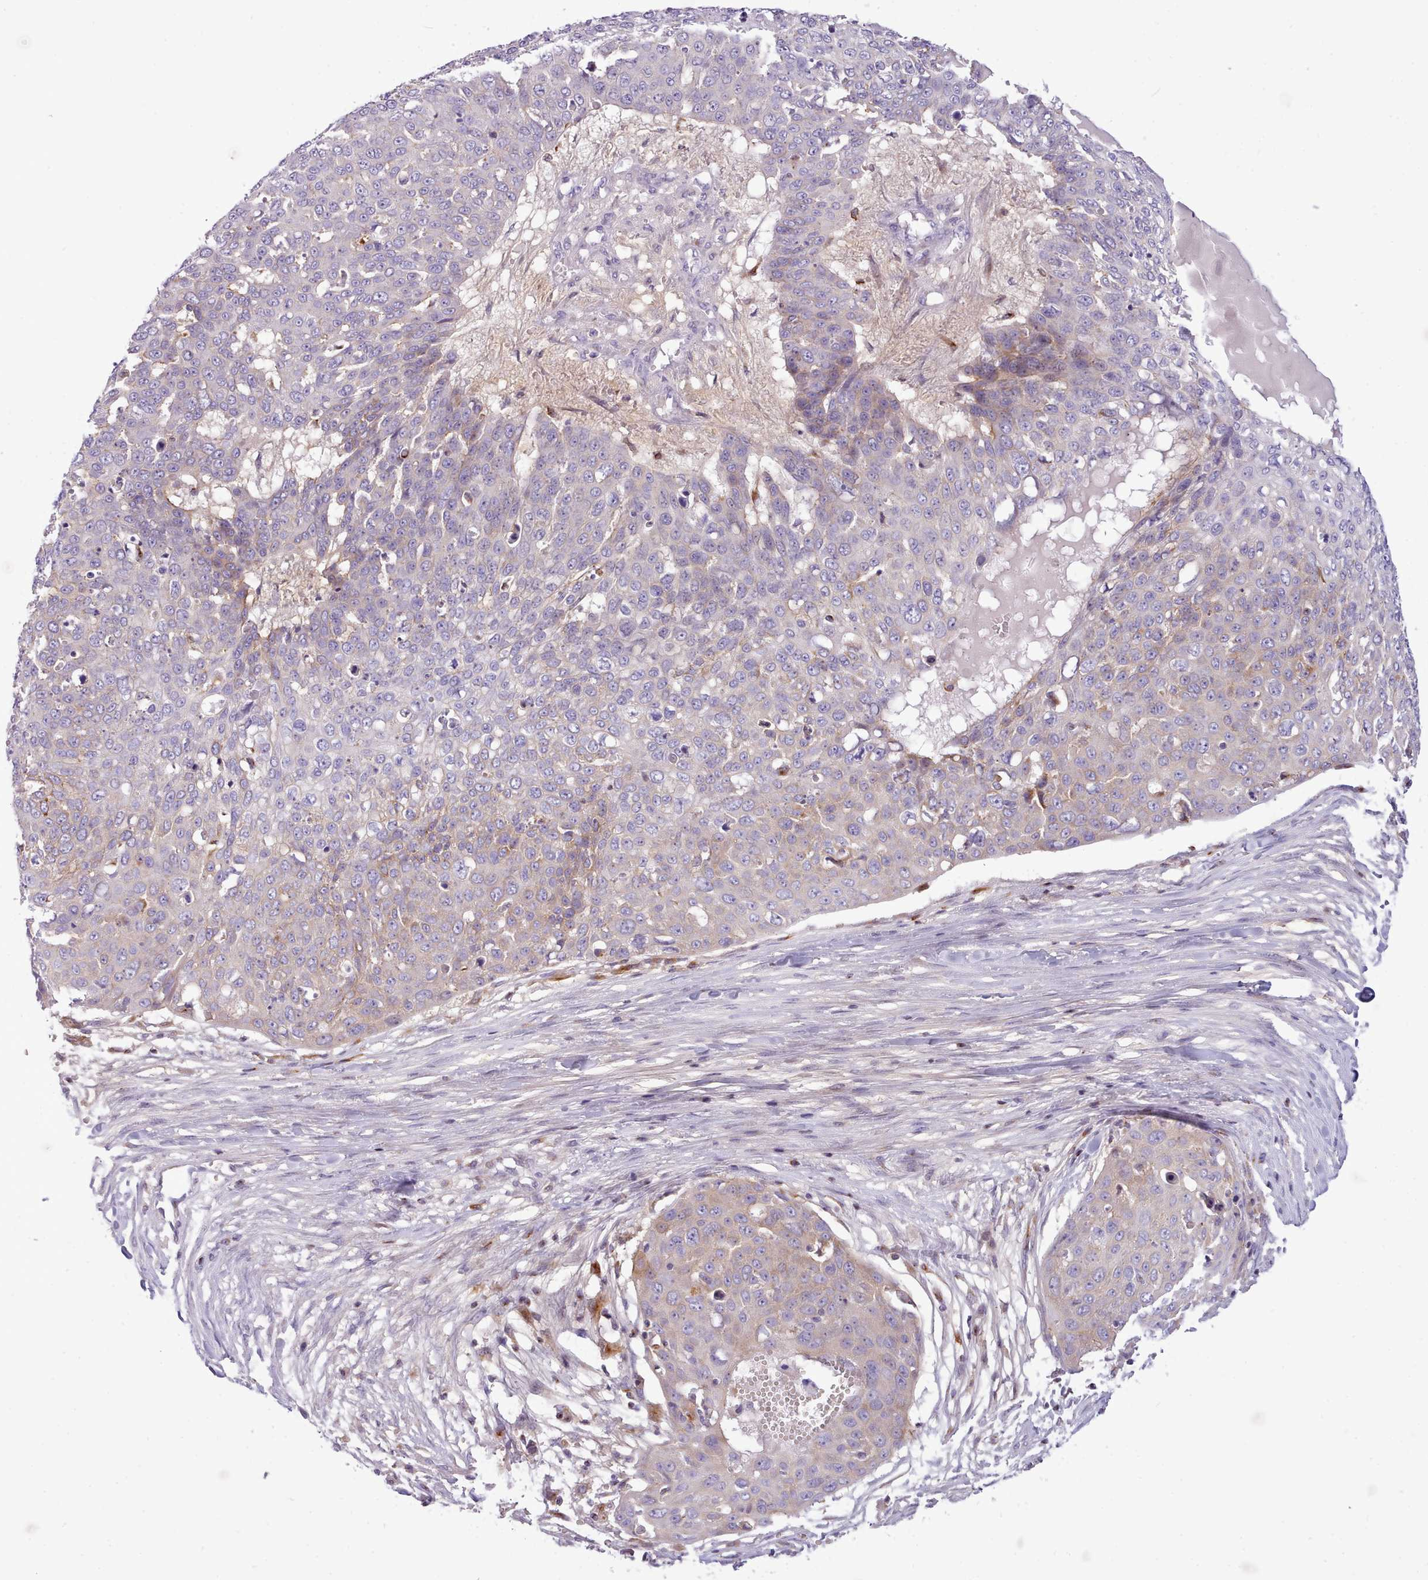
{"staining": {"intensity": "weak", "quantity": "<25%", "location": "cytoplasmic/membranous"}, "tissue": "skin cancer", "cell_type": "Tumor cells", "image_type": "cancer", "snomed": [{"axis": "morphology", "description": "Squamous cell carcinoma, NOS"}, {"axis": "topography", "description": "Skin"}], "caption": "This is an immunohistochemistry (IHC) photomicrograph of skin cancer. There is no staining in tumor cells.", "gene": "CYP2A13", "patient": {"sex": "male", "age": 71}}